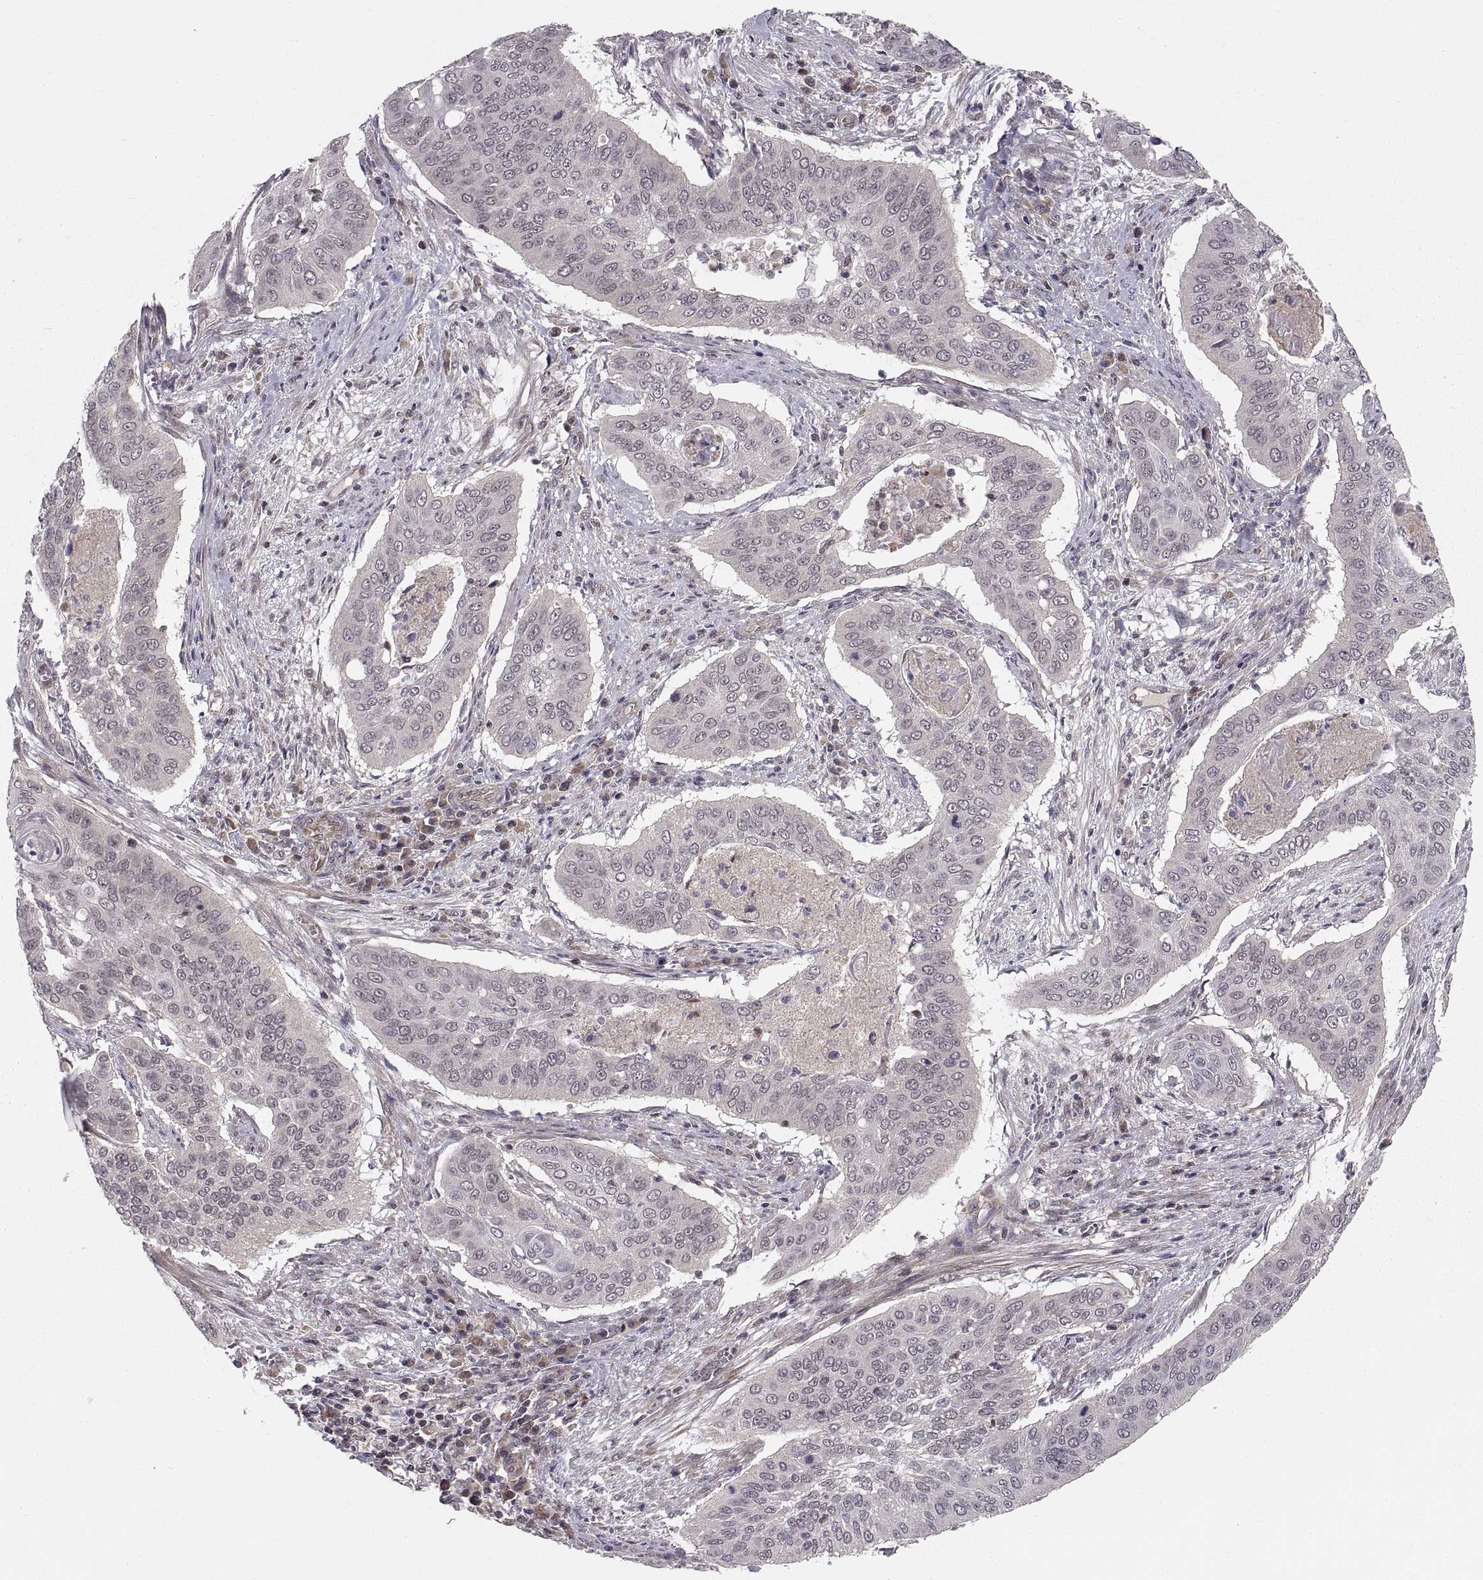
{"staining": {"intensity": "weak", "quantity": "<25%", "location": "cytoplasmic/membranous"}, "tissue": "cervical cancer", "cell_type": "Tumor cells", "image_type": "cancer", "snomed": [{"axis": "morphology", "description": "Squamous cell carcinoma, NOS"}, {"axis": "topography", "description": "Cervix"}], "caption": "DAB immunohistochemical staining of human squamous cell carcinoma (cervical) reveals no significant staining in tumor cells.", "gene": "ABL2", "patient": {"sex": "female", "age": 39}}